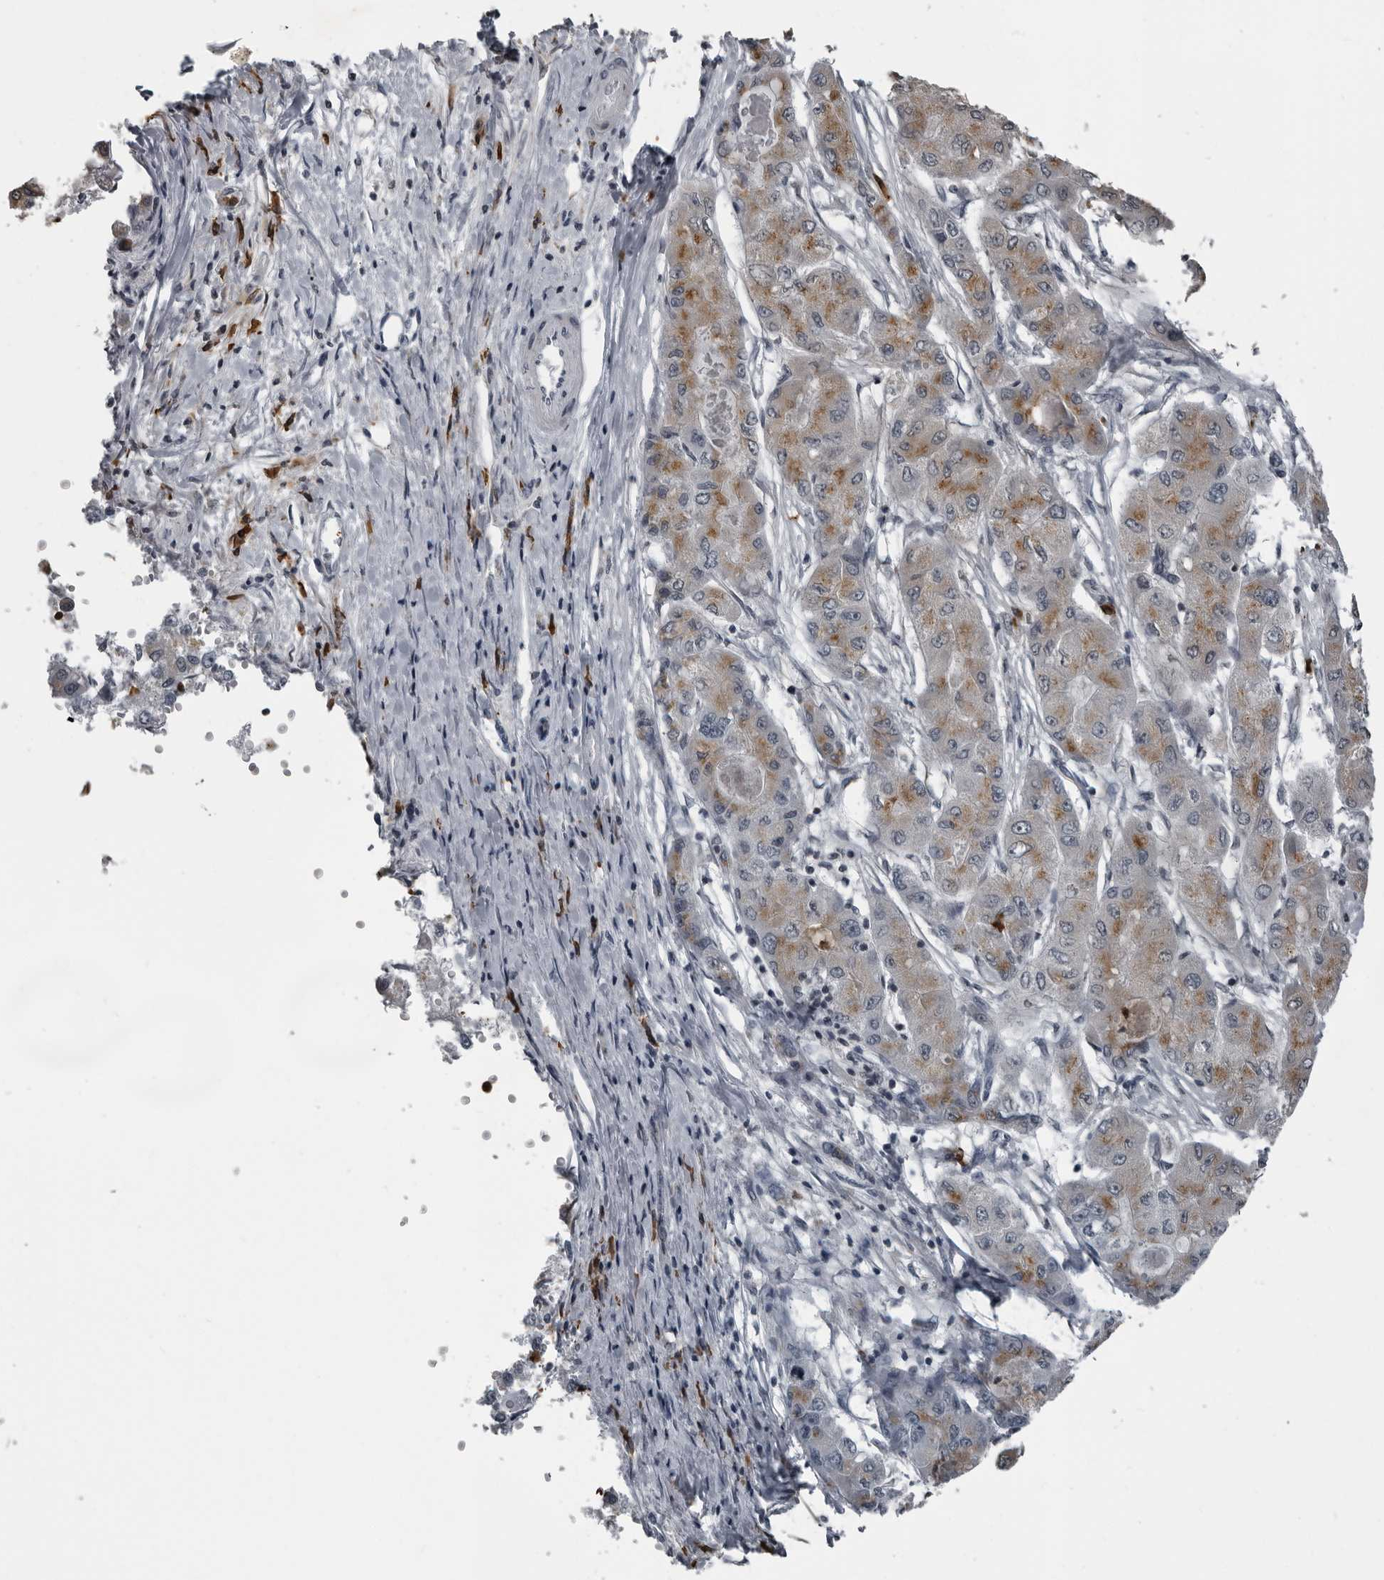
{"staining": {"intensity": "moderate", "quantity": "25%-75%", "location": "cytoplasmic/membranous"}, "tissue": "liver cancer", "cell_type": "Tumor cells", "image_type": "cancer", "snomed": [{"axis": "morphology", "description": "Carcinoma, Hepatocellular, NOS"}, {"axis": "topography", "description": "Liver"}], "caption": "A micrograph of human liver cancer stained for a protein displays moderate cytoplasmic/membranous brown staining in tumor cells. The staining was performed using DAB, with brown indicating positive protein expression. Nuclei are stained blue with hematoxylin.", "gene": "RTCA", "patient": {"sex": "male", "age": 80}}